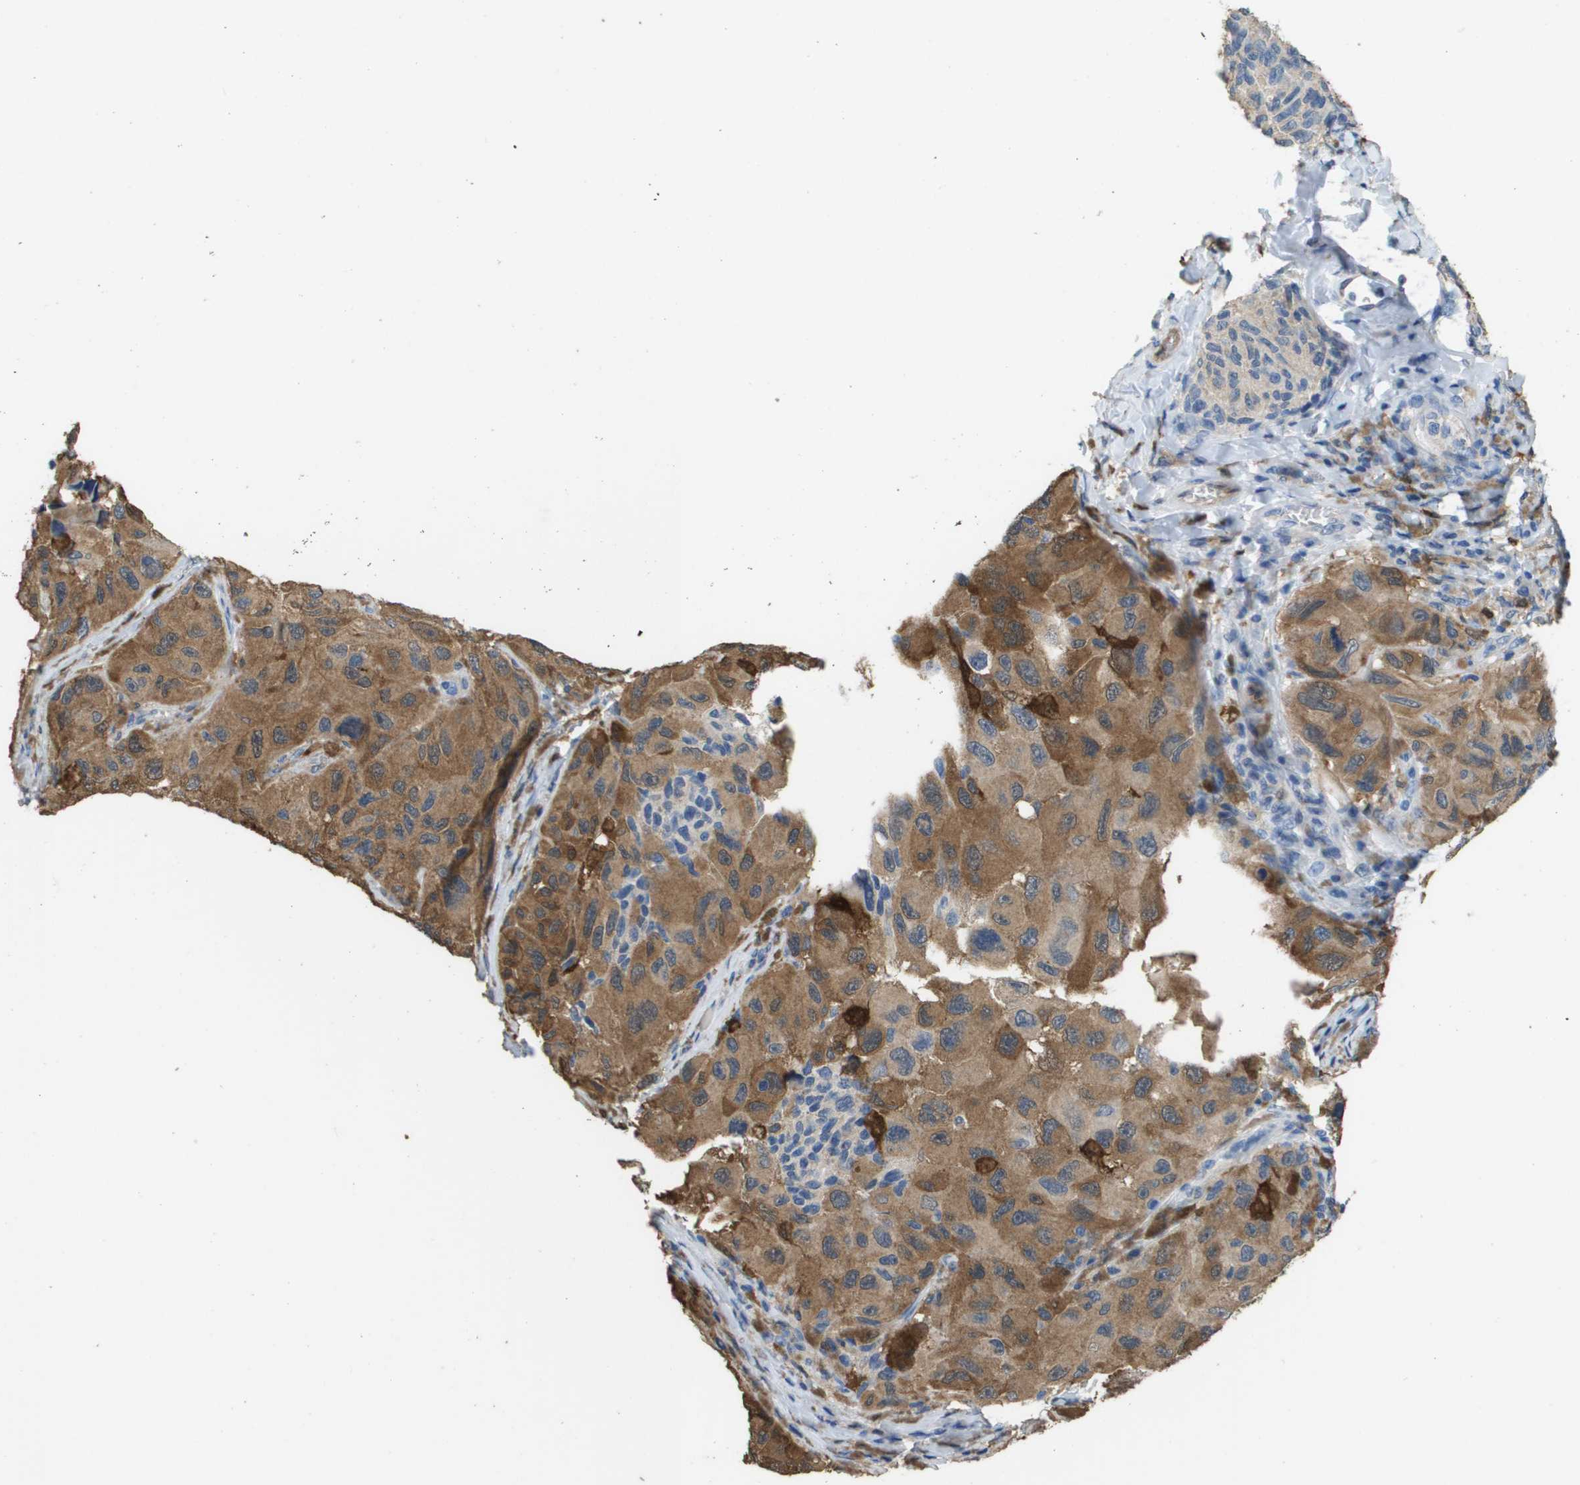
{"staining": {"intensity": "moderate", "quantity": ">75%", "location": "cytoplasmic/membranous"}, "tissue": "melanoma", "cell_type": "Tumor cells", "image_type": "cancer", "snomed": [{"axis": "morphology", "description": "Malignant melanoma, NOS"}, {"axis": "topography", "description": "Skin"}], "caption": "Immunohistochemical staining of malignant melanoma displays medium levels of moderate cytoplasmic/membranous staining in about >75% of tumor cells.", "gene": "FABP5", "patient": {"sex": "female", "age": 73}}